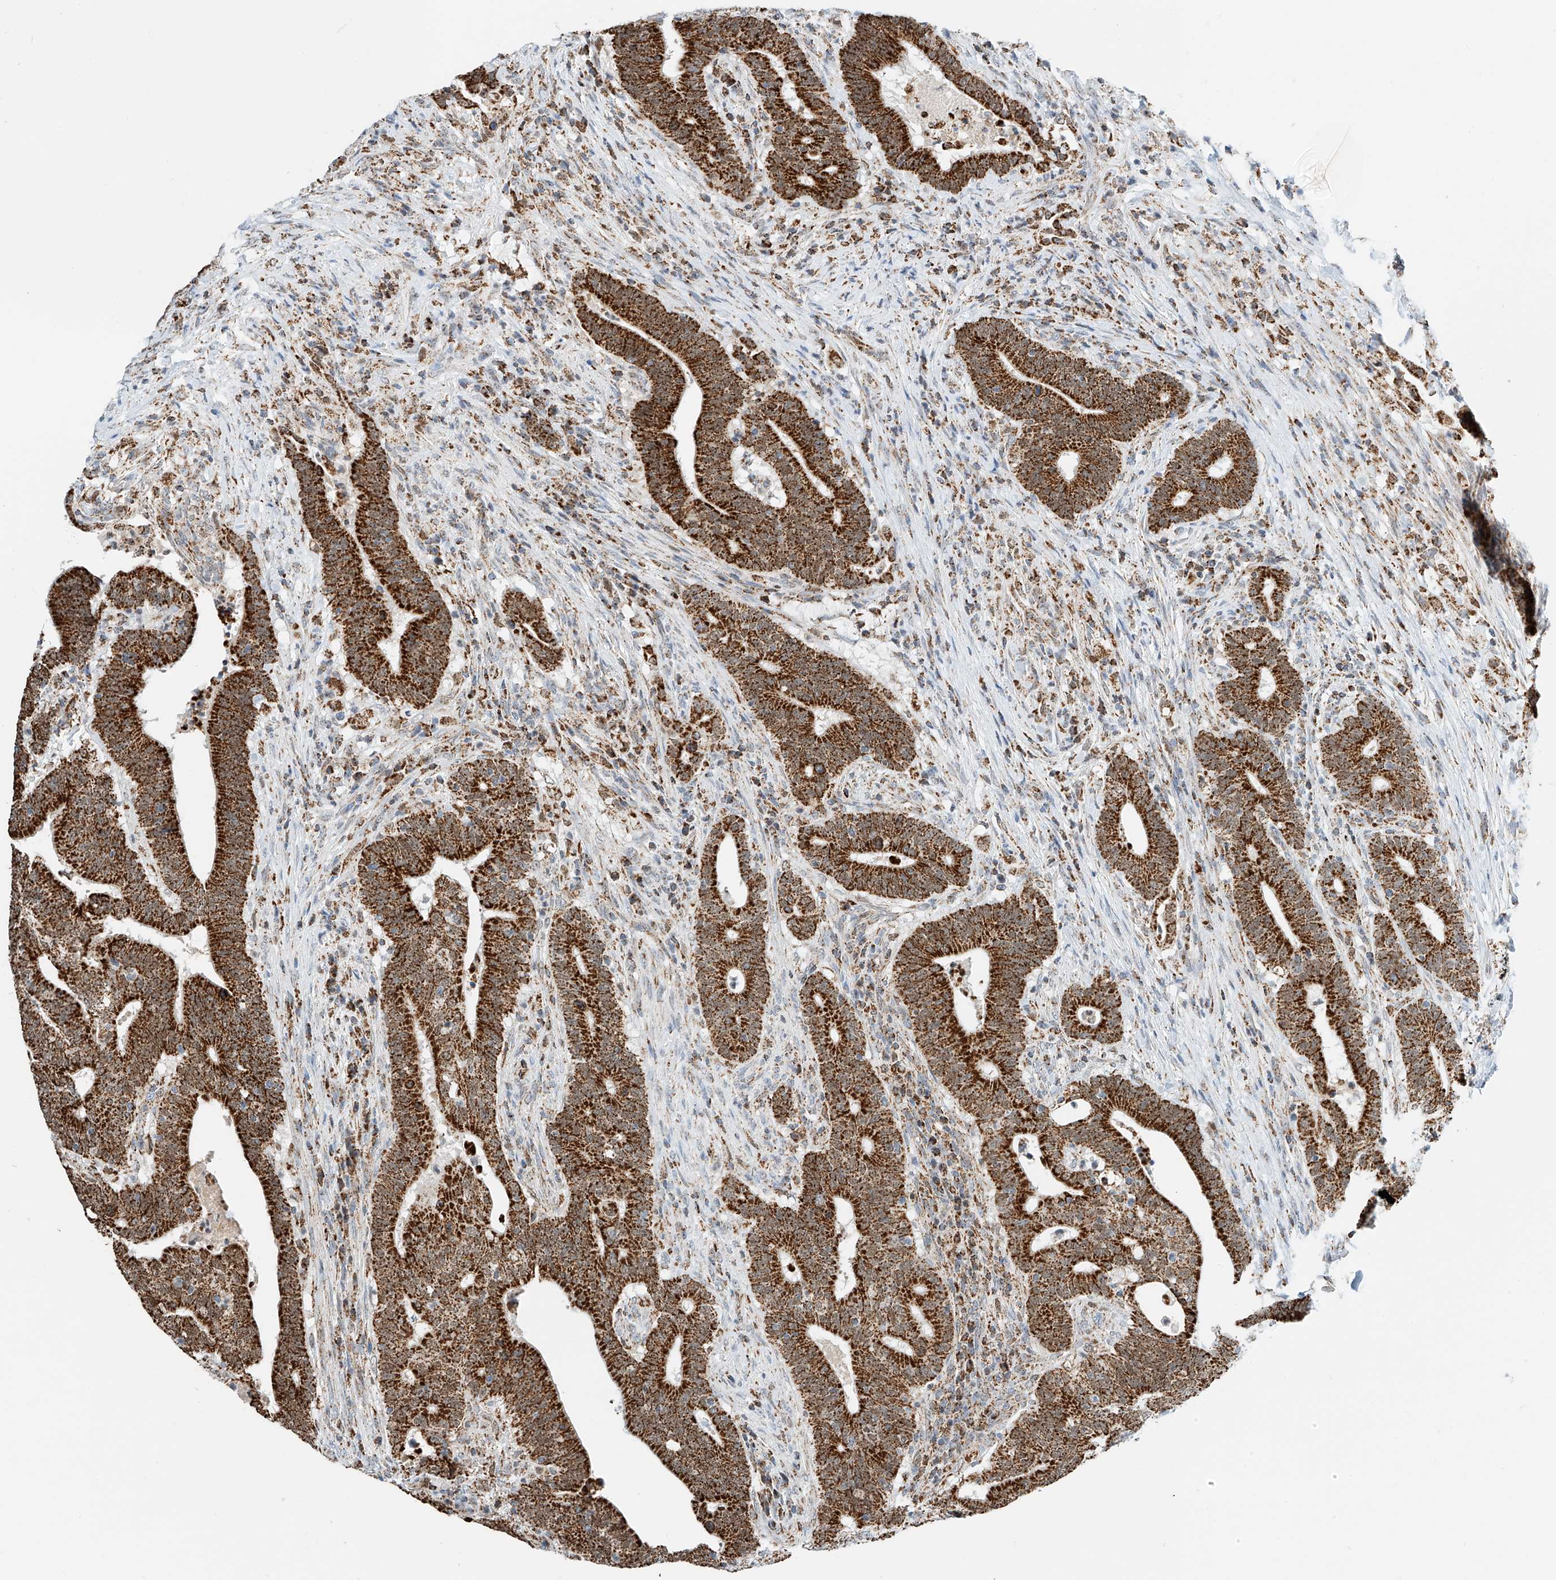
{"staining": {"intensity": "strong", "quantity": ">75%", "location": "cytoplasmic/membranous"}, "tissue": "colorectal cancer", "cell_type": "Tumor cells", "image_type": "cancer", "snomed": [{"axis": "morphology", "description": "Adenocarcinoma, NOS"}, {"axis": "topography", "description": "Colon"}], "caption": "Protein analysis of colorectal adenocarcinoma tissue reveals strong cytoplasmic/membranous positivity in about >75% of tumor cells. (Stains: DAB (3,3'-diaminobenzidine) in brown, nuclei in blue, Microscopy: brightfield microscopy at high magnification).", "gene": "PPA2", "patient": {"sex": "female", "age": 66}}